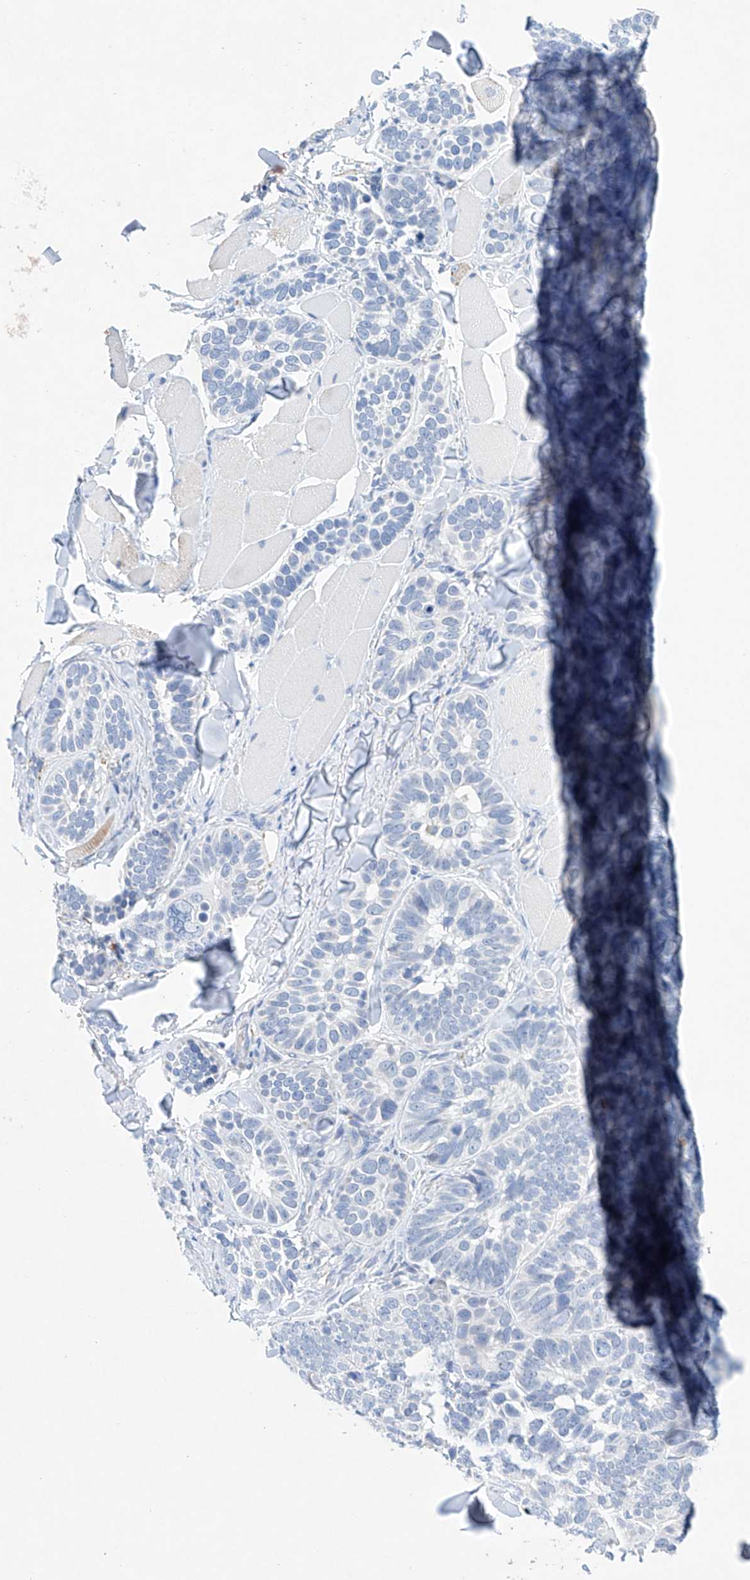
{"staining": {"intensity": "negative", "quantity": "none", "location": "none"}, "tissue": "skin cancer", "cell_type": "Tumor cells", "image_type": "cancer", "snomed": [{"axis": "morphology", "description": "Basal cell carcinoma"}, {"axis": "topography", "description": "Skin"}], "caption": "Photomicrograph shows no significant protein positivity in tumor cells of skin basal cell carcinoma. Nuclei are stained in blue.", "gene": "NRROS", "patient": {"sex": "male", "age": 62}}